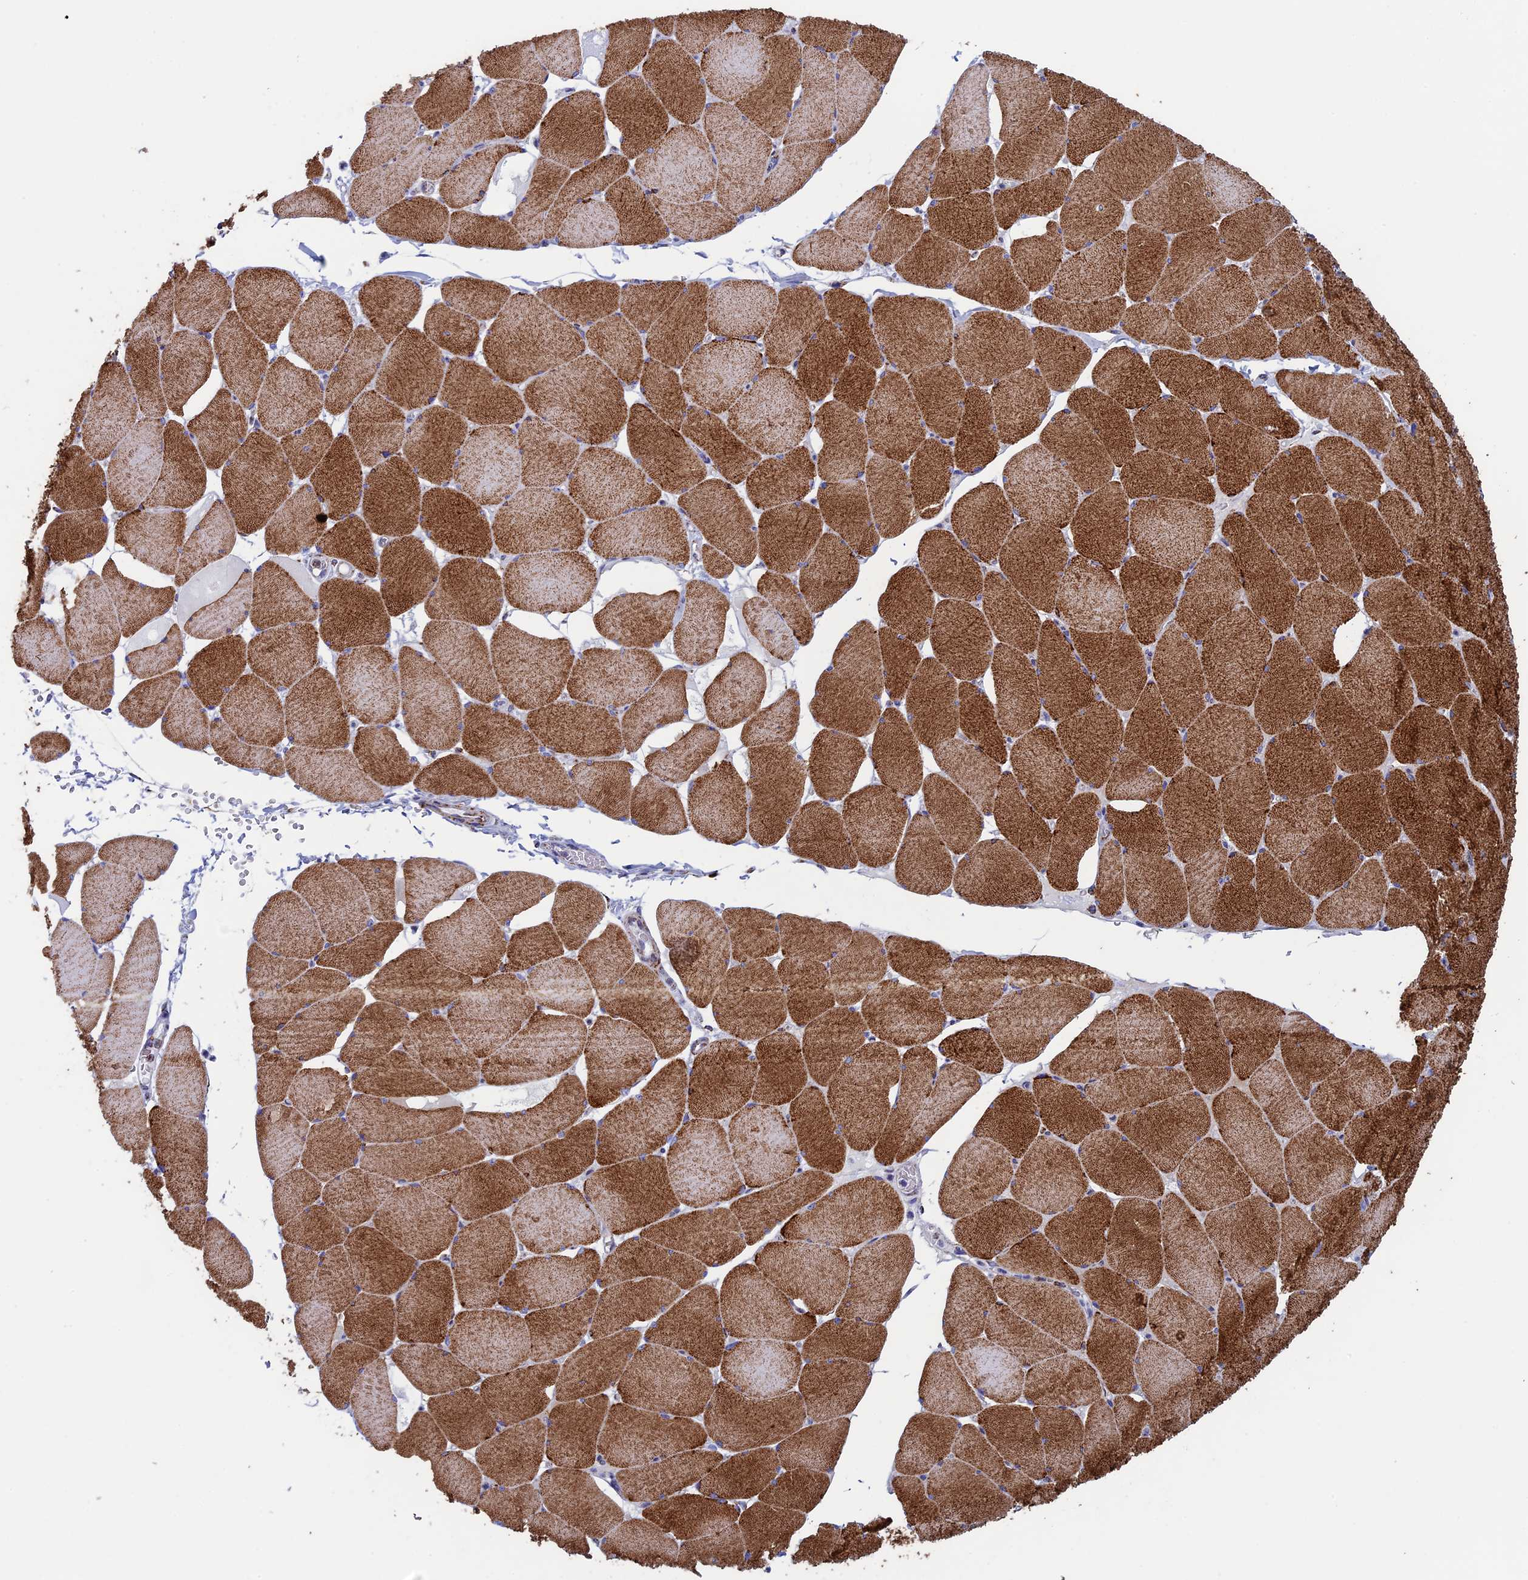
{"staining": {"intensity": "strong", "quantity": ">75%", "location": "cytoplasmic/membranous"}, "tissue": "skeletal muscle", "cell_type": "Myocytes", "image_type": "normal", "snomed": [{"axis": "morphology", "description": "Normal tissue, NOS"}, {"axis": "topography", "description": "Skeletal muscle"}, {"axis": "topography", "description": "Head-Neck"}], "caption": "A high amount of strong cytoplasmic/membranous staining is identified in approximately >75% of myocytes in unremarkable skeletal muscle.", "gene": "UQCRFS1", "patient": {"sex": "male", "age": 66}}